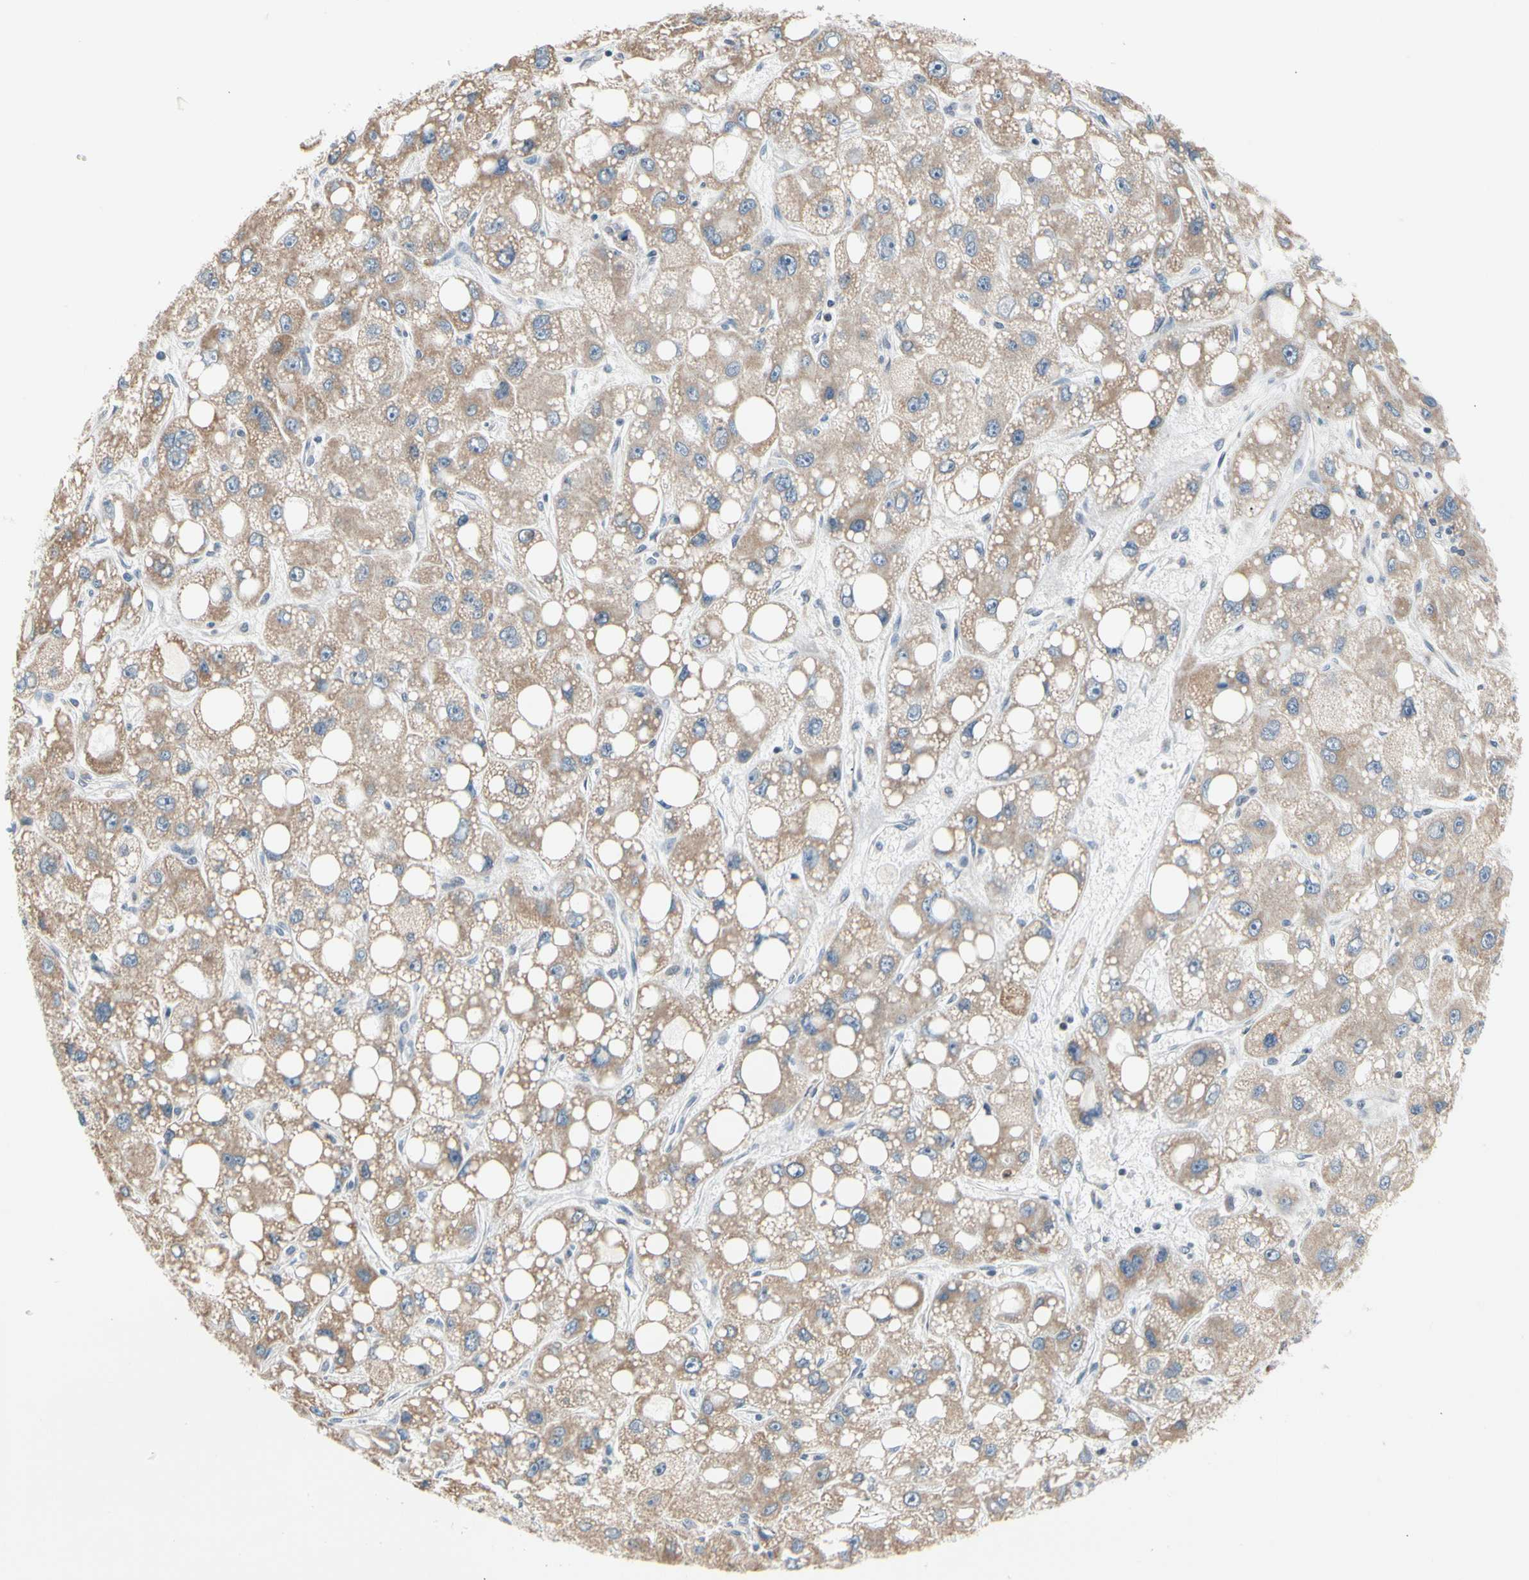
{"staining": {"intensity": "weak", "quantity": ">75%", "location": "cytoplasmic/membranous,nuclear"}, "tissue": "liver cancer", "cell_type": "Tumor cells", "image_type": "cancer", "snomed": [{"axis": "morphology", "description": "Carcinoma, Hepatocellular, NOS"}, {"axis": "topography", "description": "Liver"}], "caption": "Weak cytoplasmic/membranous and nuclear positivity is present in about >75% of tumor cells in liver cancer.", "gene": "SOX30", "patient": {"sex": "male", "age": 55}}